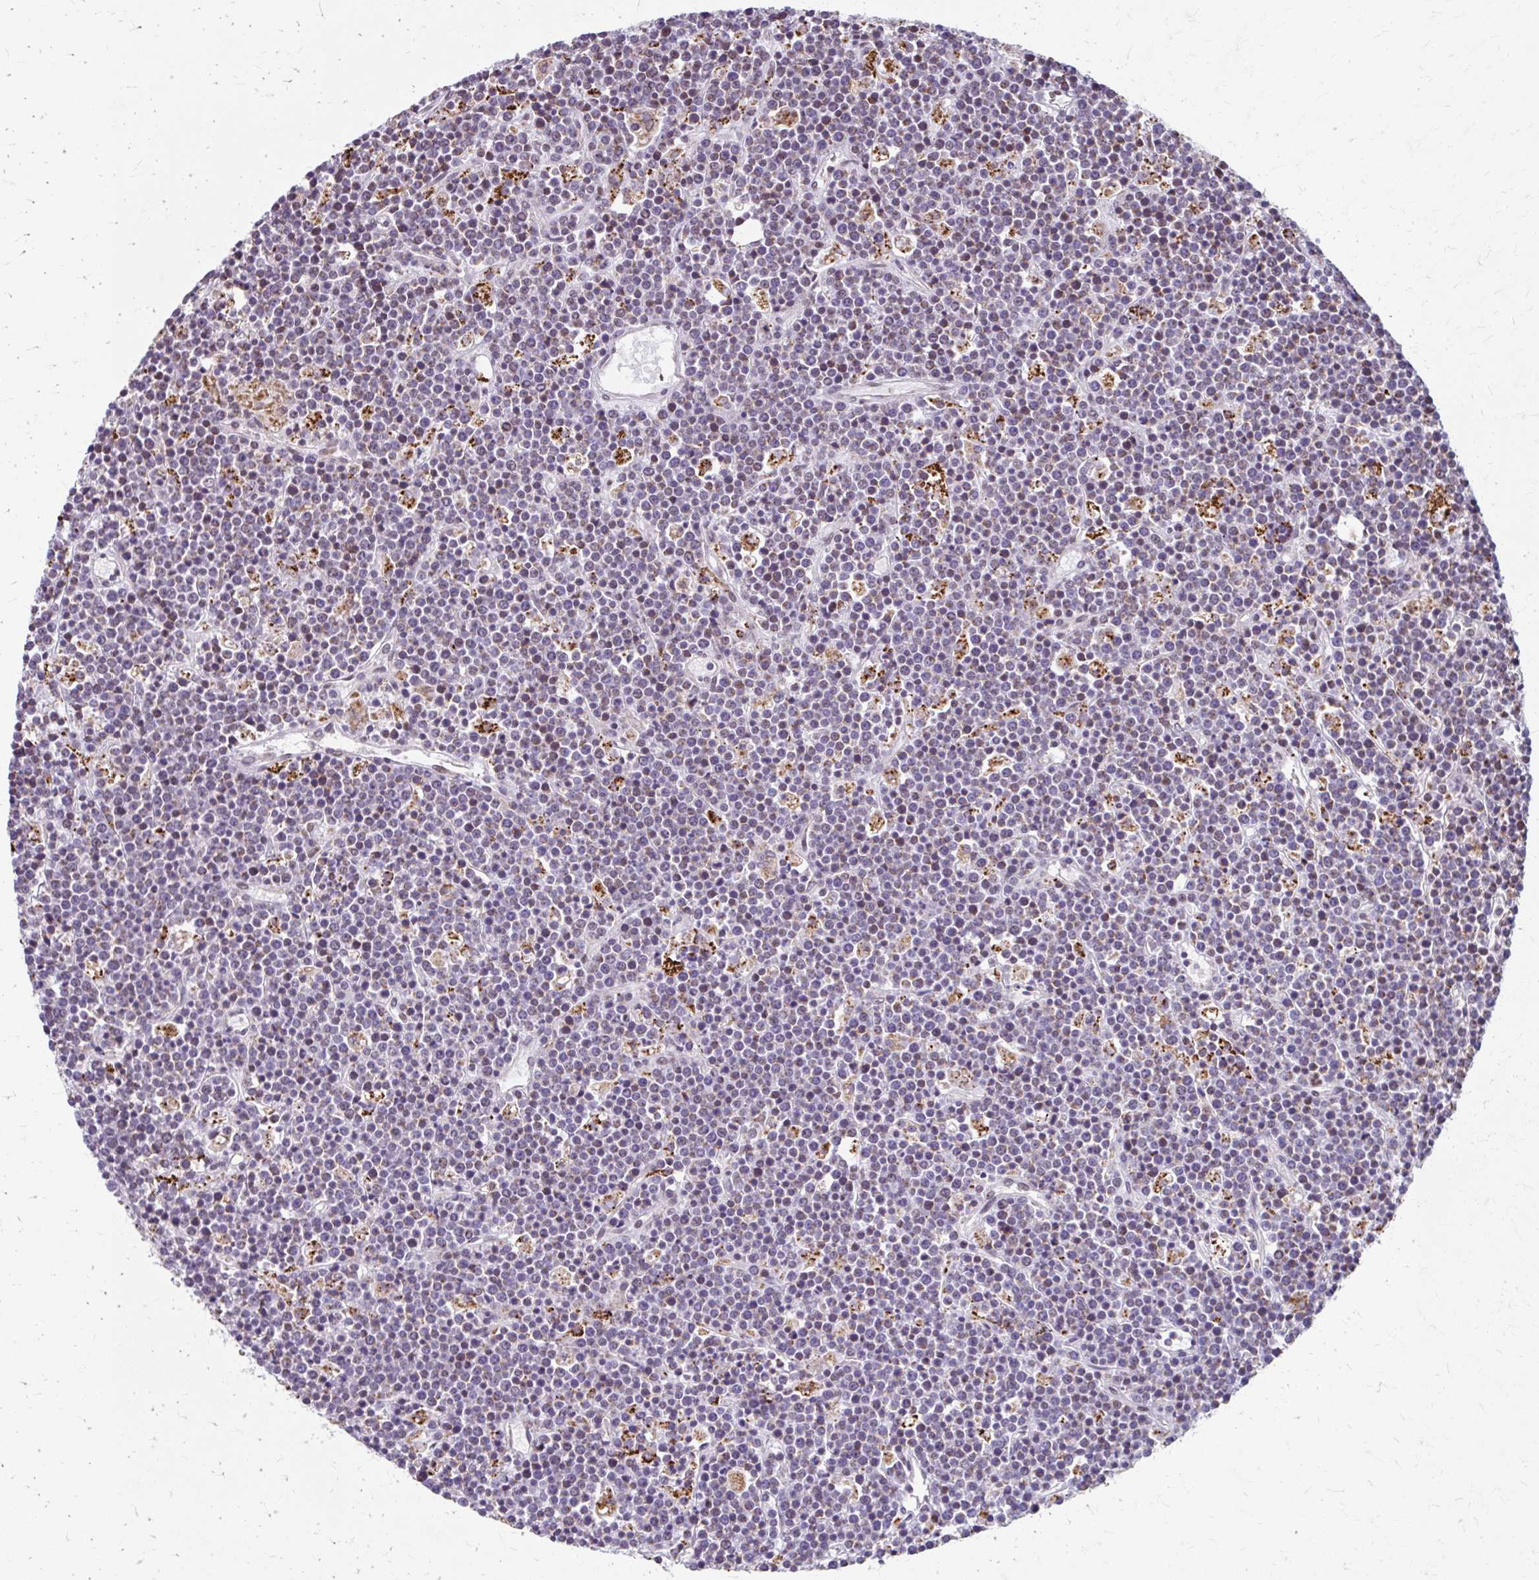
{"staining": {"intensity": "moderate", "quantity": "<25%", "location": "cytoplasmic/membranous"}, "tissue": "lymphoma", "cell_type": "Tumor cells", "image_type": "cancer", "snomed": [{"axis": "morphology", "description": "Malignant lymphoma, non-Hodgkin's type, High grade"}, {"axis": "topography", "description": "Ovary"}], "caption": "A high-resolution histopathology image shows IHC staining of lymphoma, which exhibits moderate cytoplasmic/membranous staining in approximately <25% of tumor cells.", "gene": "BEAN1", "patient": {"sex": "female", "age": 56}}